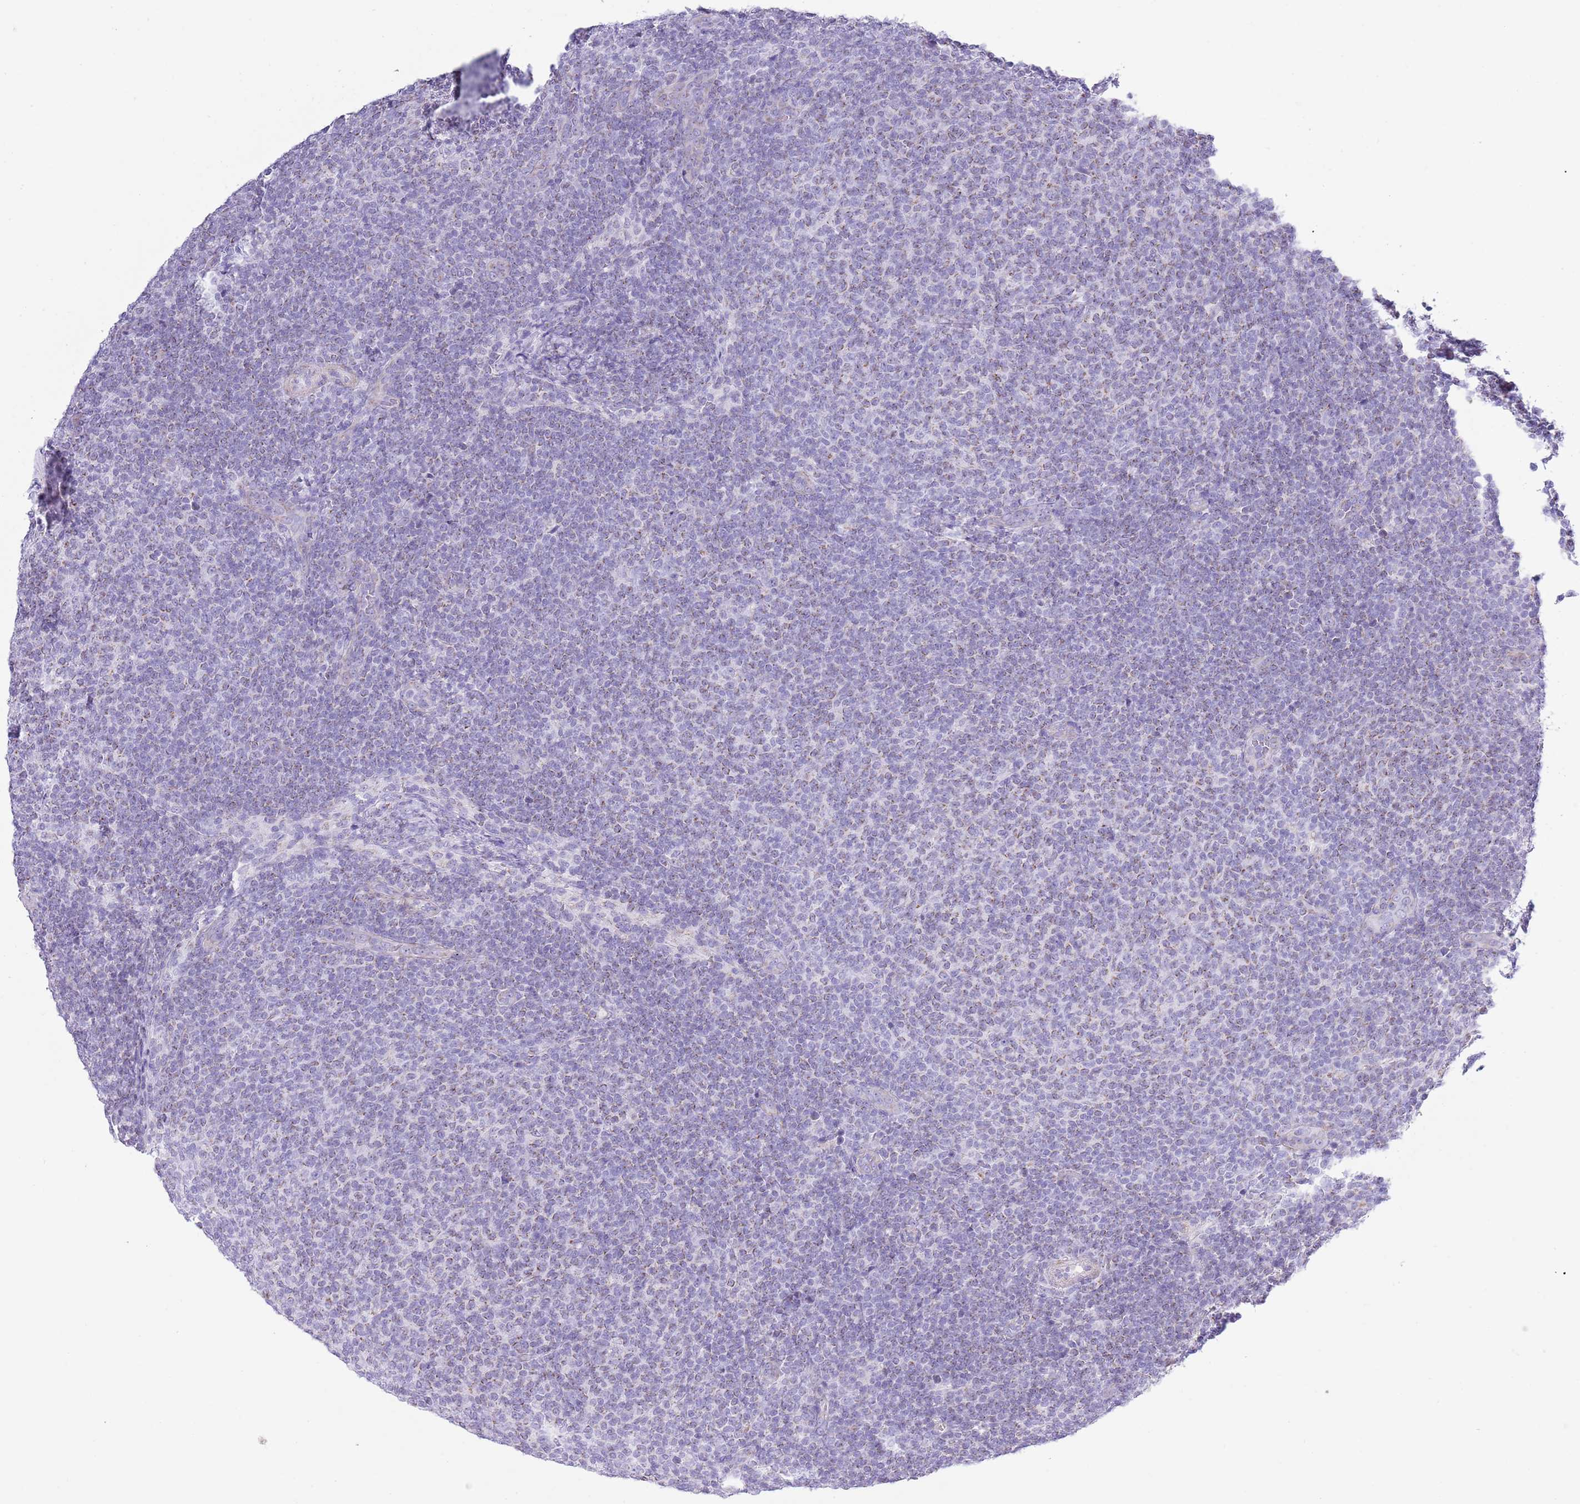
{"staining": {"intensity": "weak", "quantity": "25%-75%", "location": "cytoplasmic/membranous"}, "tissue": "lymphoma", "cell_type": "Tumor cells", "image_type": "cancer", "snomed": [{"axis": "morphology", "description": "Malignant lymphoma, non-Hodgkin's type, Low grade"}, {"axis": "topography", "description": "Lymph node"}], "caption": "A brown stain shows weak cytoplasmic/membranous staining of a protein in human low-grade malignant lymphoma, non-Hodgkin's type tumor cells. The staining is performed using DAB brown chromogen to label protein expression. The nuclei are counter-stained blue using hematoxylin.", "gene": "MOCOS", "patient": {"sex": "male", "age": 66}}